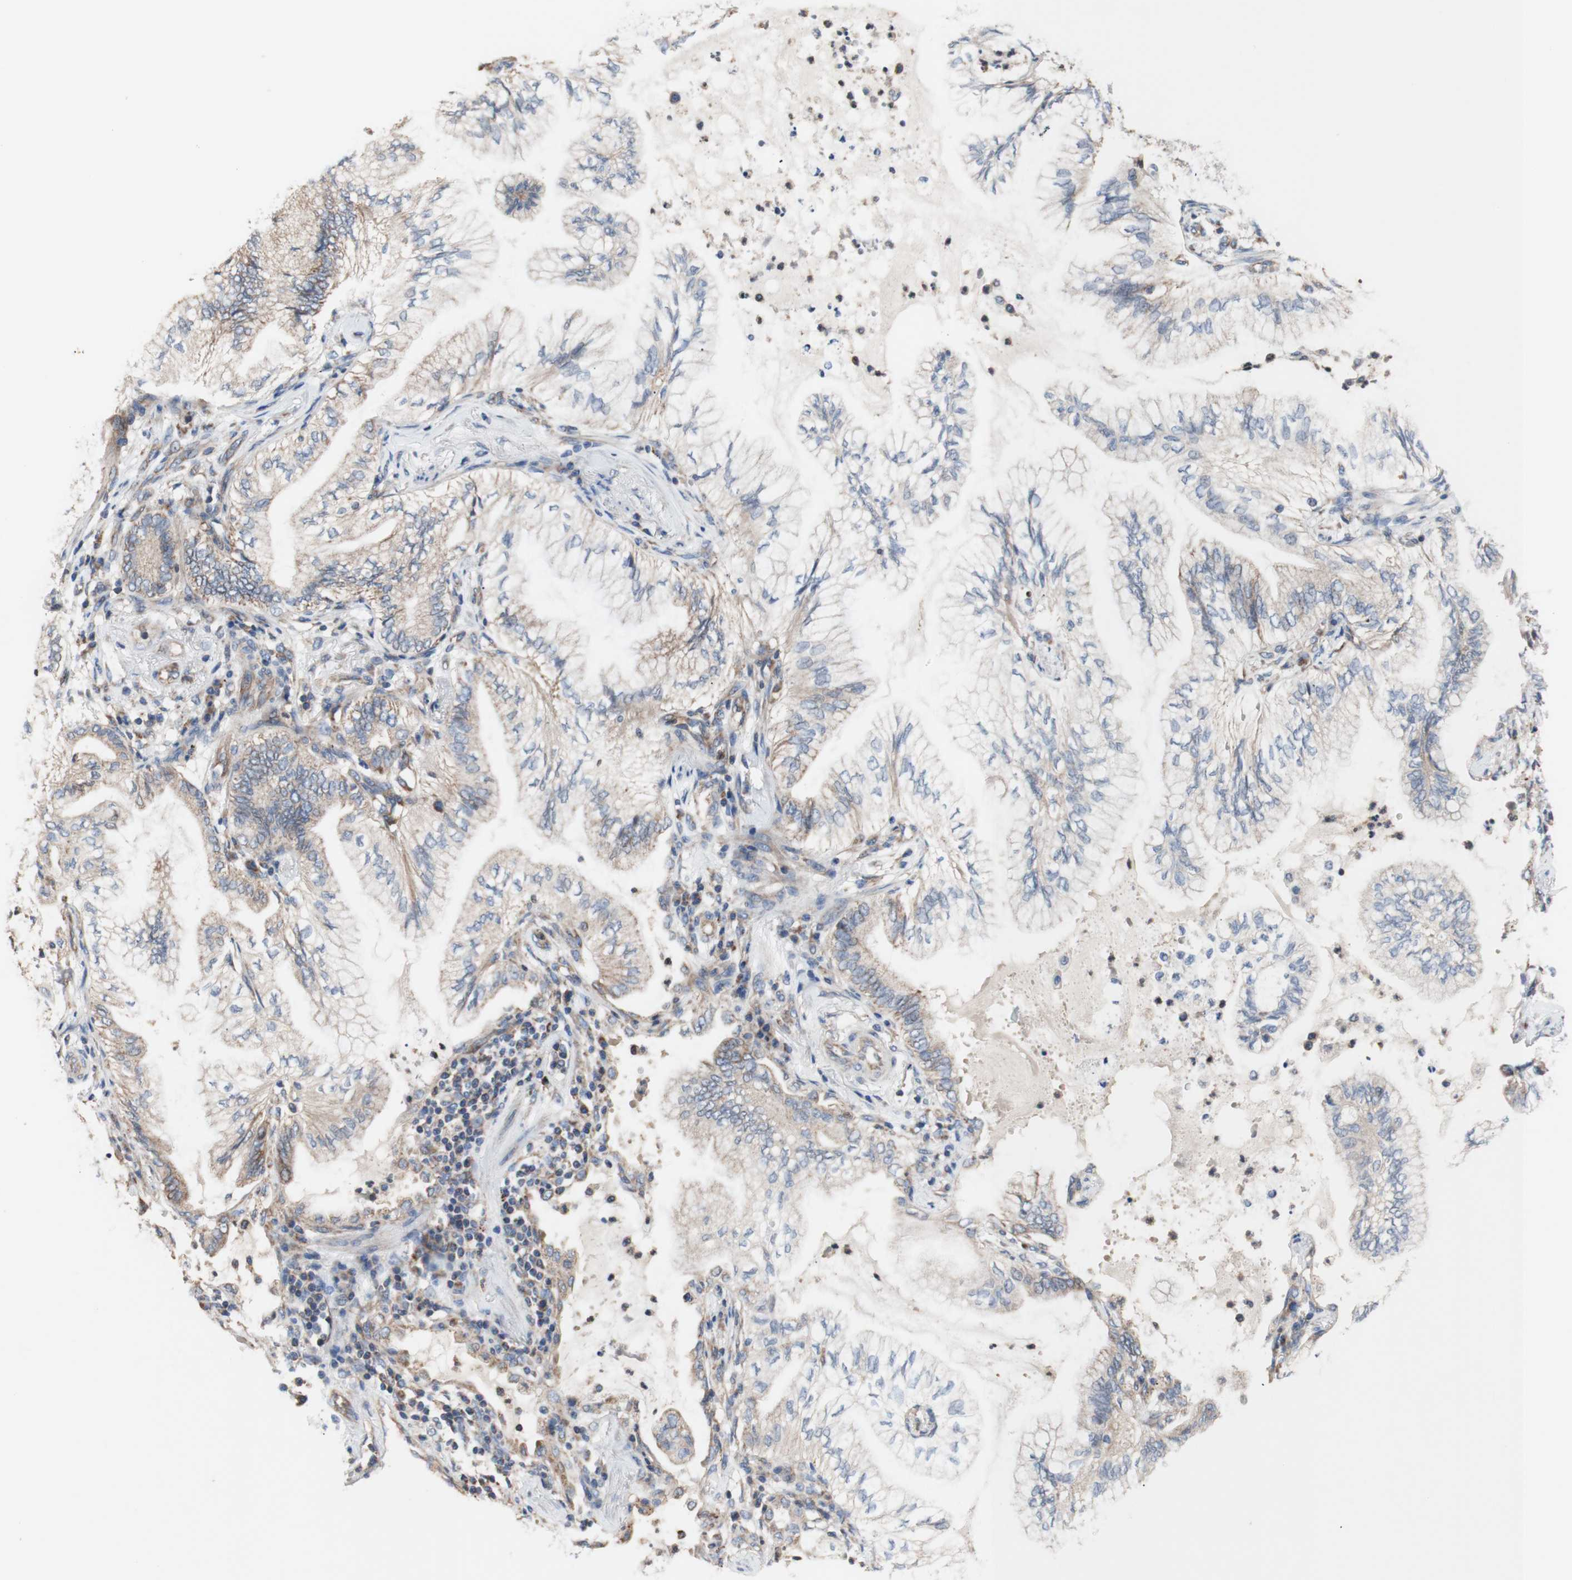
{"staining": {"intensity": "moderate", "quantity": "<25%", "location": "cytoplasmic/membranous"}, "tissue": "lung cancer", "cell_type": "Tumor cells", "image_type": "cancer", "snomed": [{"axis": "morphology", "description": "Normal tissue, NOS"}, {"axis": "morphology", "description": "Adenocarcinoma, NOS"}, {"axis": "topography", "description": "Bronchus"}, {"axis": "topography", "description": "Lung"}], "caption": "Protein staining by immunohistochemistry demonstrates moderate cytoplasmic/membranous expression in about <25% of tumor cells in lung cancer (adenocarcinoma).", "gene": "FMR1", "patient": {"sex": "female", "age": 70}}